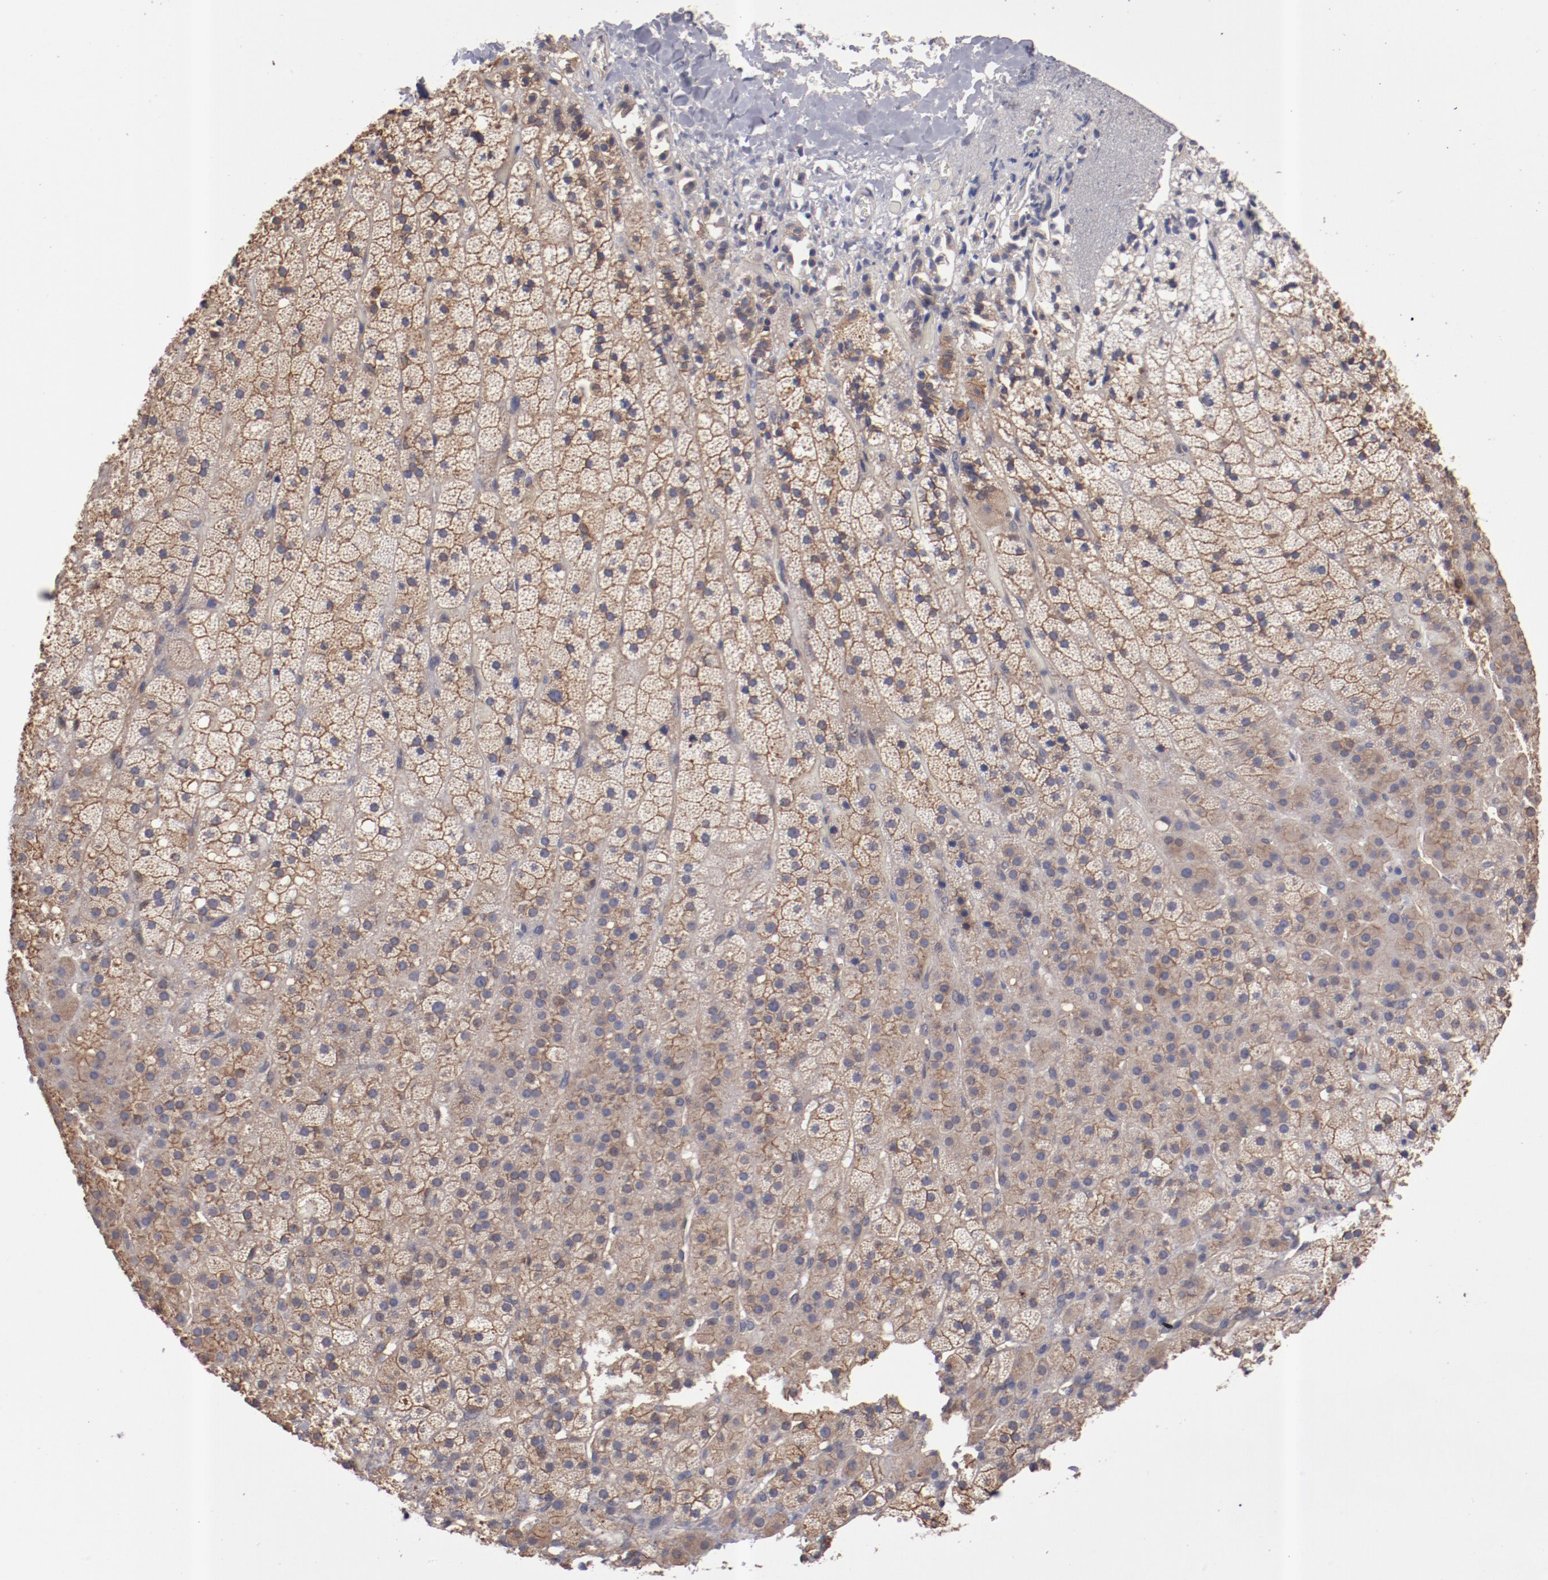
{"staining": {"intensity": "moderate", "quantity": "25%-75%", "location": "cytoplasmic/membranous"}, "tissue": "adrenal gland", "cell_type": "Glandular cells", "image_type": "normal", "snomed": [{"axis": "morphology", "description": "Normal tissue, NOS"}, {"axis": "topography", "description": "Adrenal gland"}], "caption": "Immunohistochemistry (IHC) (DAB (3,3'-diaminobenzidine)) staining of benign human adrenal gland shows moderate cytoplasmic/membranous protein positivity in about 25%-75% of glandular cells. (DAB (3,3'-diaminobenzidine) IHC, brown staining for protein, blue staining for nuclei).", "gene": "DNAAF2", "patient": {"sex": "male", "age": 35}}